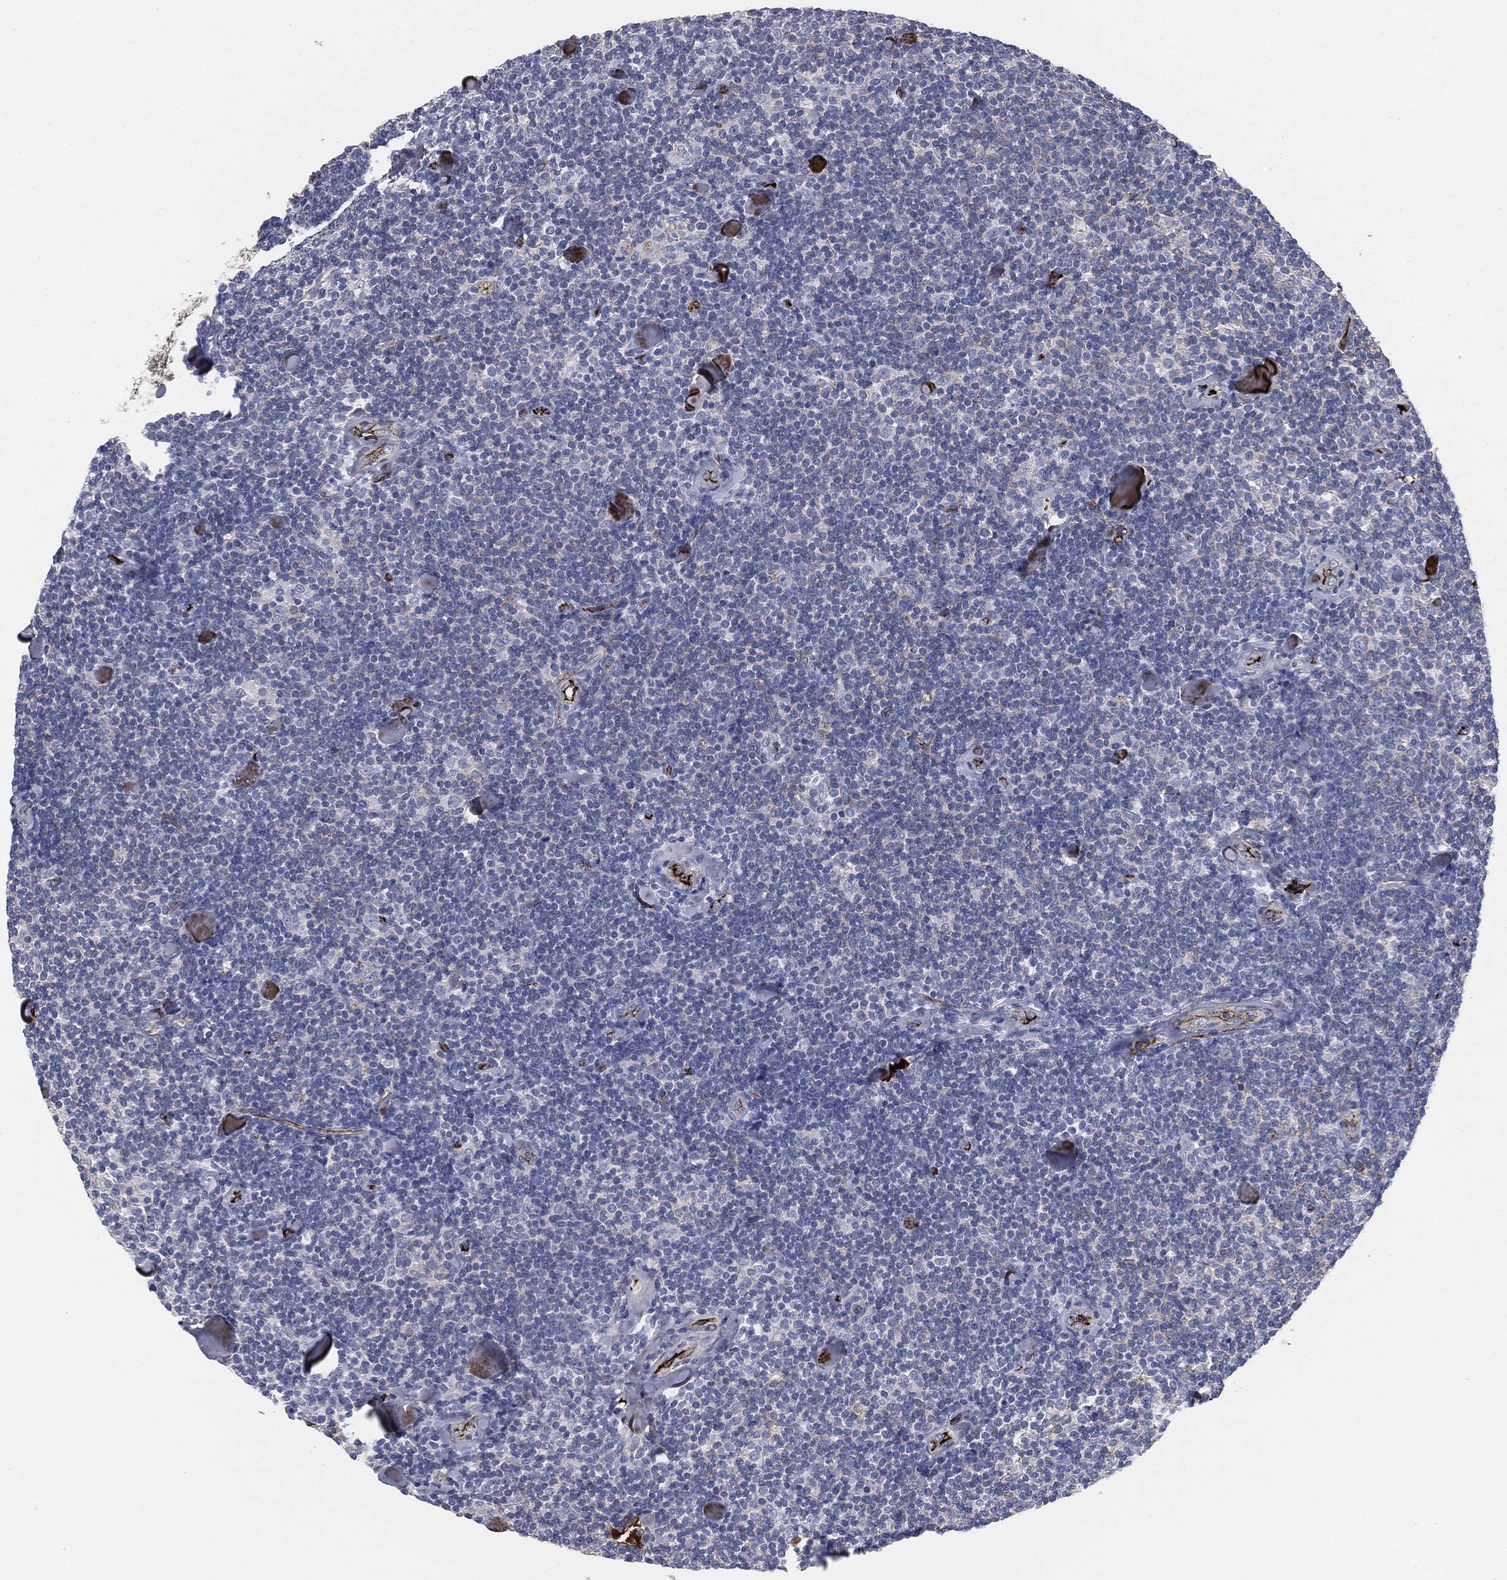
{"staining": {"intensity": "negative", "quantity": "none", "location": "none"}, "tissue": "lymphoma", "cell_type": "Tumor cells", "image_type": "cancer", "snomed": [{"axis": "morphology", "description": "Malignant lymphoma, non-Hodgkin's type, Low grade"}, {"axis": "topography", "description": "Lymph node"}], "caption": "IHC micrograph of human lymphoma stained for a protein (brown), which displays no positivity in tumor cells.", "gene": "APOB", "patient": {"sex": "female", "age": 56}}